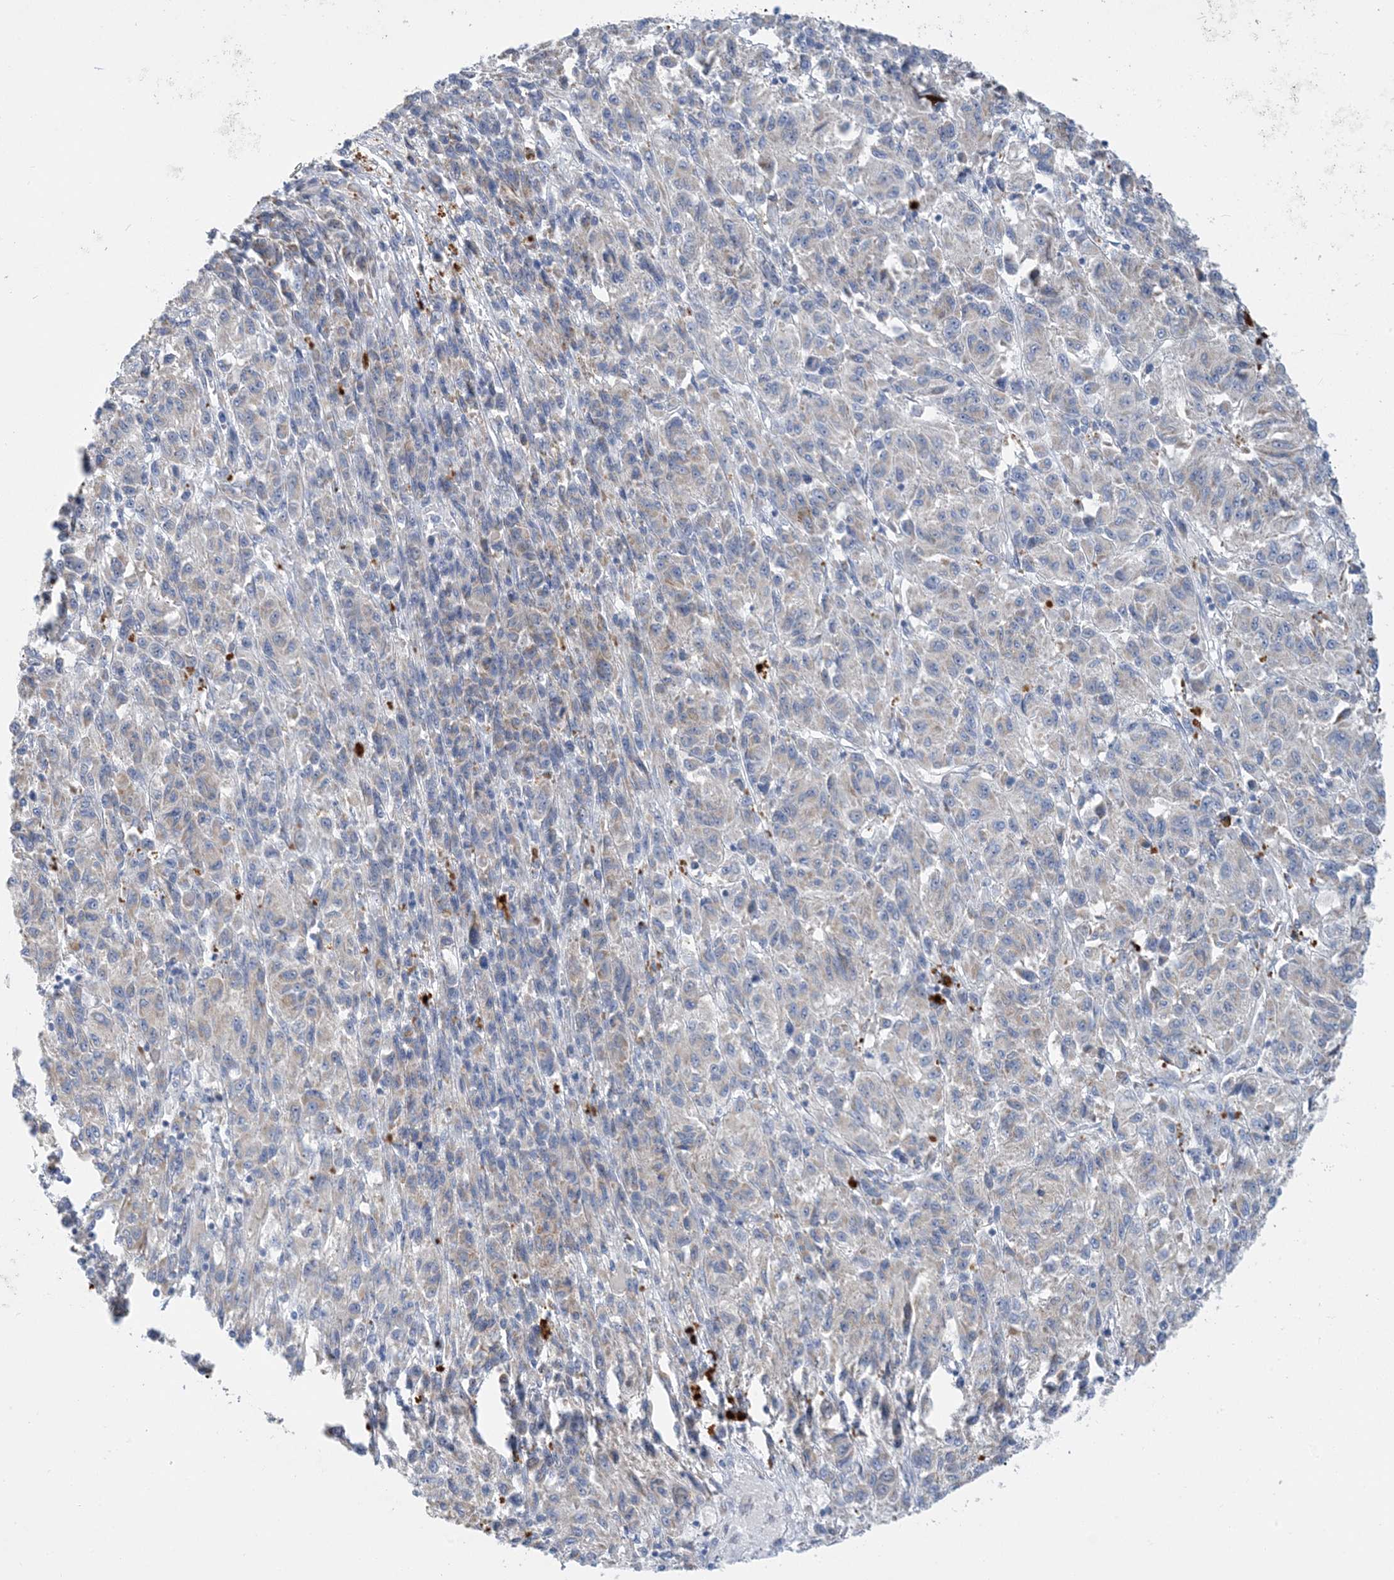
{"staining": {"intensity": "negative", "quantity": "none", "location": "none"}, "tissue": "melanoma", "cell_type": "Tumor cells", "image_type": "cancer", "snomed": [{"axis": "morphology", "description": "Malignant melanoma, Metastatic site"}, {"axis": "topography", "description": "Lung"}], "caption": "This is a image of IHC staining of malignant melanoma (metastatic site), which shows no positivity in tumor cells. (DAB IHC, high magnification).", "gene": "ZCCHC18", "patient": {"sex": "male", "age": 64}}